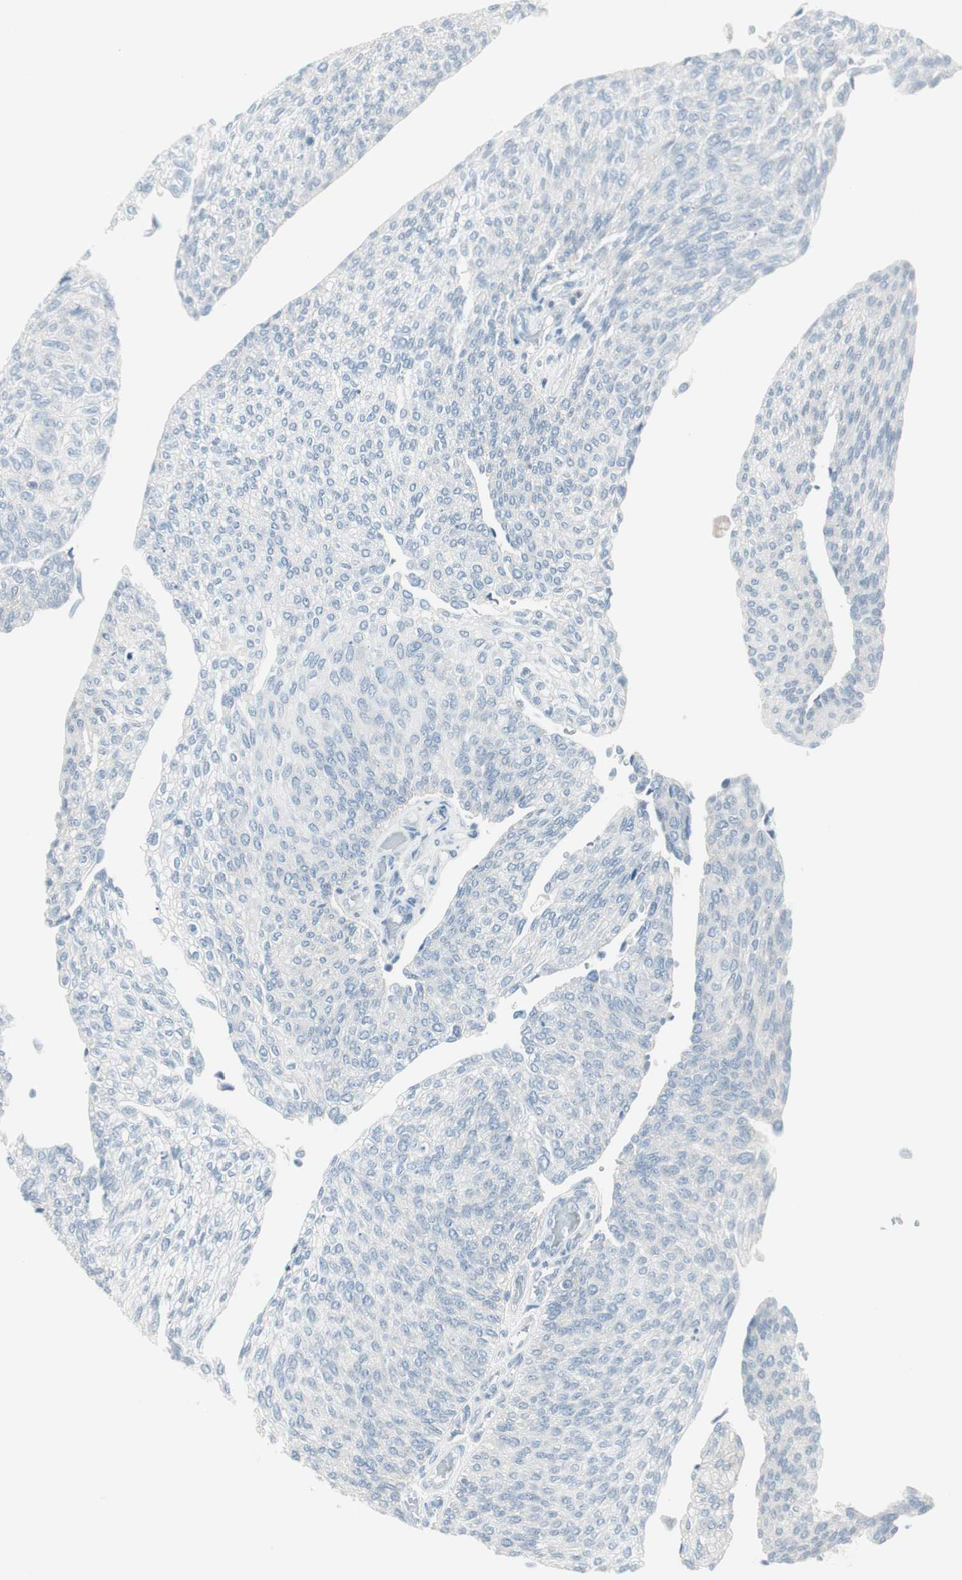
{"staining": {"intensity": "negative", "quantity": "none", "location": "none"}, "tissue": "urothelial cancer", "cell_type": "Tumor cells", "image_type": "cancer", "snomed": [{"axis": "morphology", "description": "Urothelial carcinoma, Low grade"}, {"axis": "topography", "description": "Urinary bladder"}], "caption": "Immunohistochemical staining of low-grade urothelial carcinoma exhibits no significant staining in tumor cells. The staining is performed using DAB brown chromogen with nuclei counter-stained in using hematoxylin.", "gene": "ITLN2", "patient": {"sex": "female", "age": 79}}